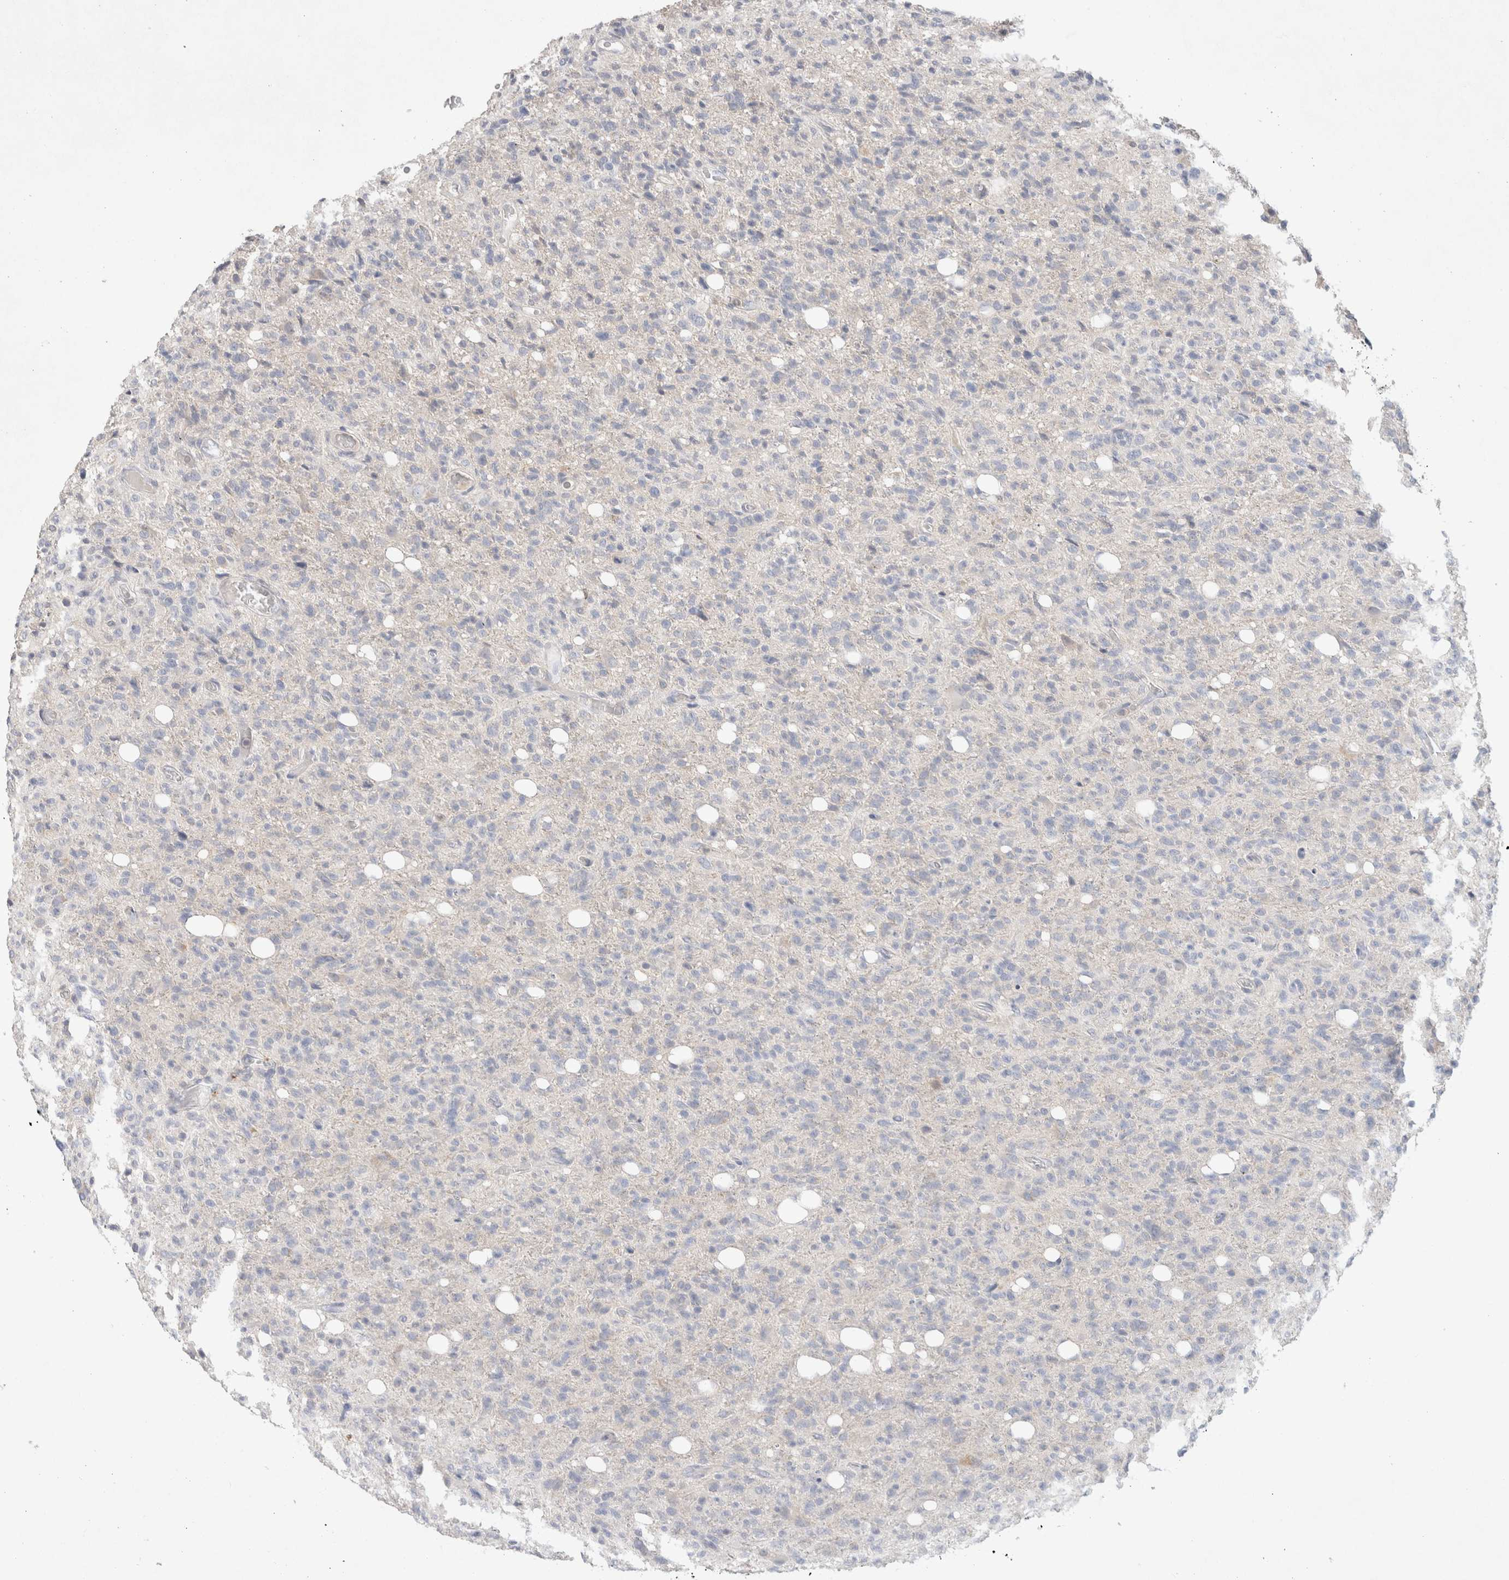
{"staining": {"intensity": "negative", "quantity": "none", "location": "none"}, "tissue": "glioma", "cell_type": "Tumor cells", "image_type": "cancer", "snomed": [{"axis": "morphology", "description": "Glioma, malignant, High grade"}, {"axis": "topography", "description": "Brain"}], "caption": "Immunohistochemistry of human malignant high-grade glioma reveals no expression in tumor cells. (Brightfield microscopy of DAB immunohistochemistry at high magnification).", "gene": "MPP2", "patient": {"sex": "female", "age": 57}}